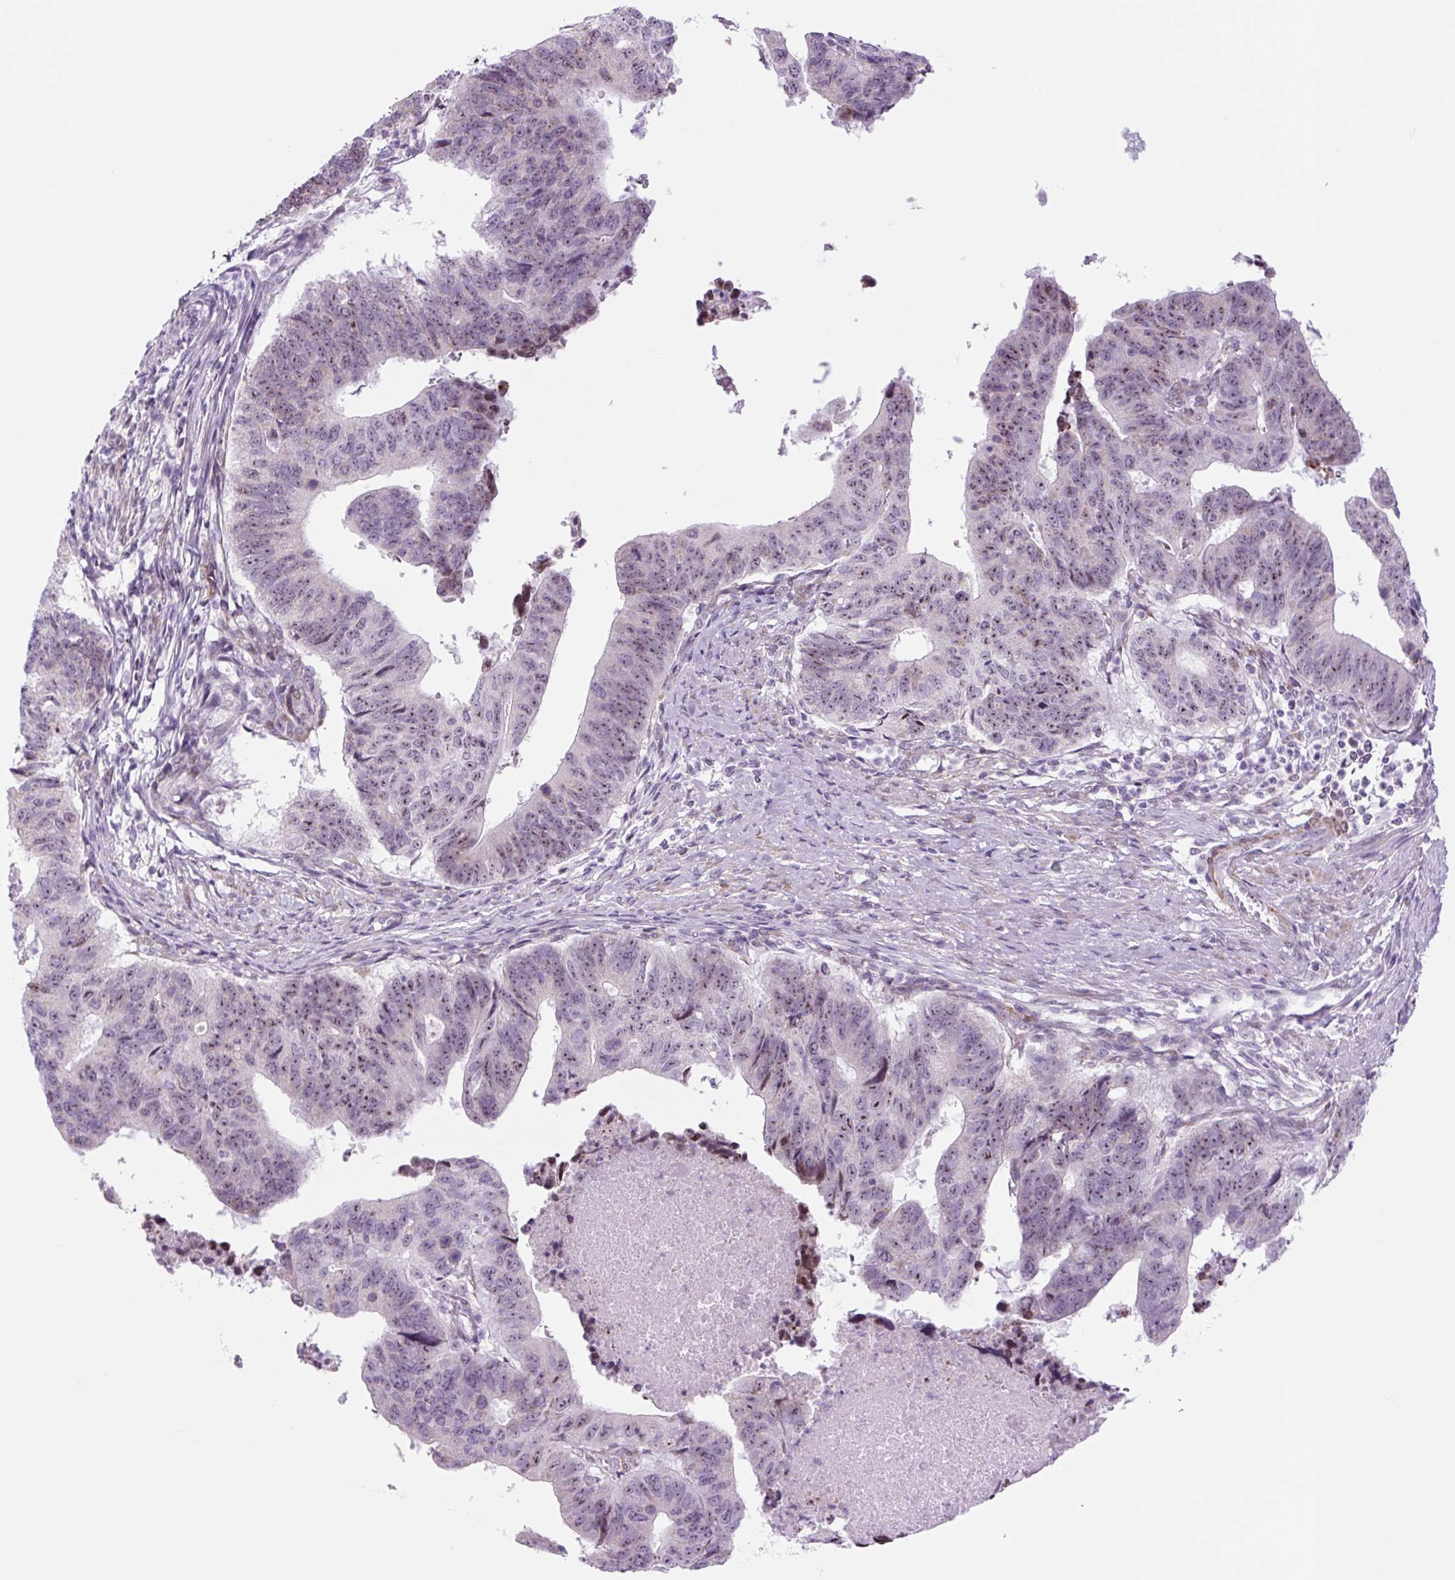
{"staining": {"intensity": "moderate", "quantity": "25%-75%", "location": "nuclear"}, "tissue": "stomach cancer", "cell_type": "Tumor cells", "image_type": "cancer", "snomed": [{"axis": "morphology", "description": "Adenocarcinoma, NOS"}, {"axis": "topography", "description": "Stomach"}], "caption": "Immunohistochemical staining of human stomach cancer displays medium levels of moderate nuclear protein positivity in approximately 25%-75% of tumor cells.", "gene": "RRS1", "patient": {"sex": "male", "age": 59}}